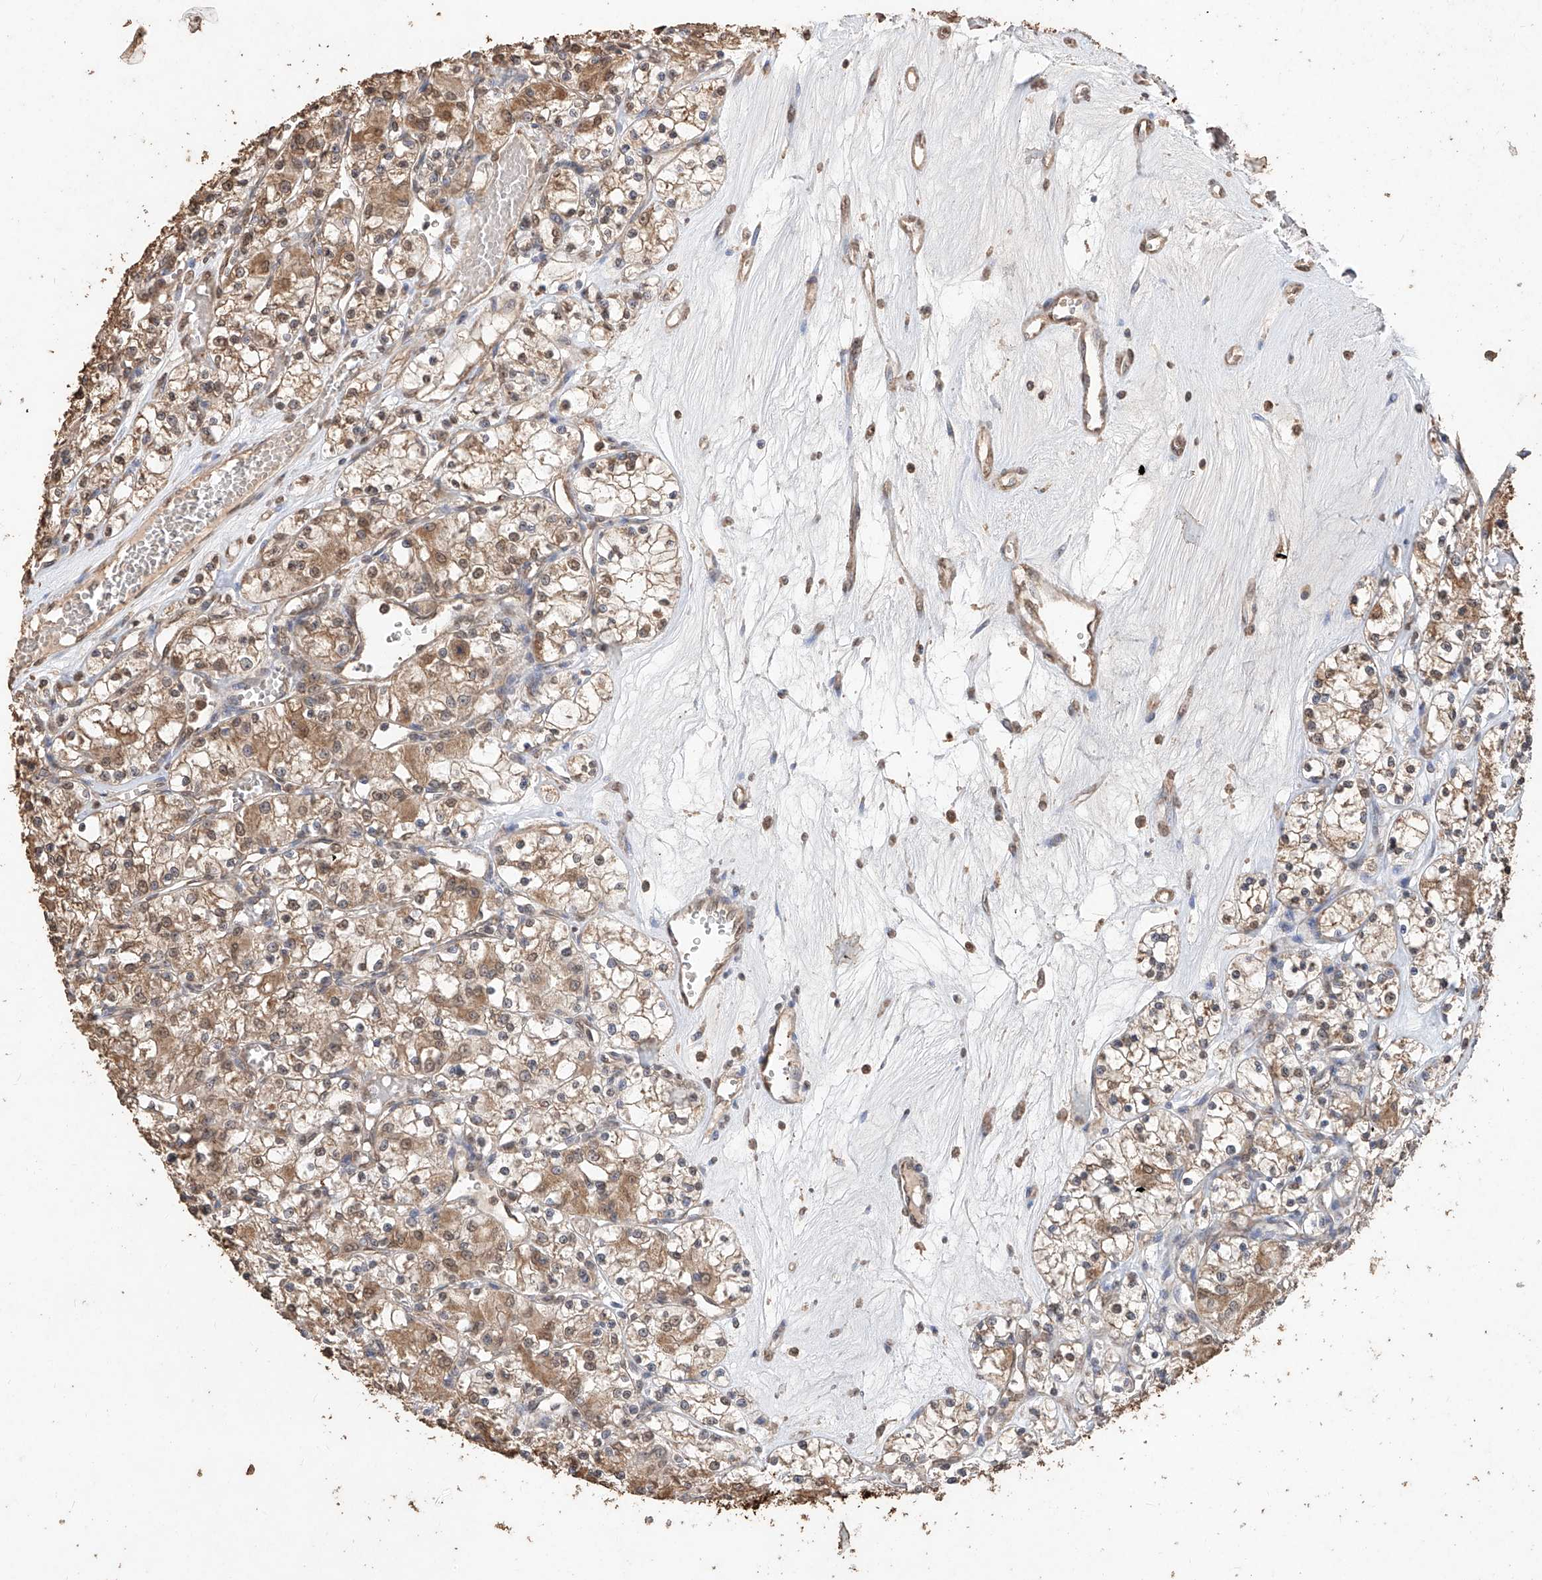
{"staining": {"intensity": "moderate", "quantity": ">75%", "location": "cytoplasmic/membranous,nuclear"}, "tissue": "renal cancer", "cell_type": "Tumor cells", "image_type": "cancer", "snomed": [{"axis": "morphology", "description": "Adenocarcinoma, NOS"}, {"axis": "topography", "description": "Kidney"}], "caption": "High-magnification brightfield microscopy of renal cancer (adenocarcinoma) stained with DAB (brown) and counterstained with hematoxylin (blue). tumor cells exhibit moderate cytoplasmic/membranous and nuclear positivity is seen in approximately>75% of cells. The staining was performed using DAB (3,3'-diaminobenzidine), with brown indicating positive protein expression. Nuclei are stained blue with hematoxylin.", "gene": "ELOVL1", "patient": {"sex": "female", "age": 59}}